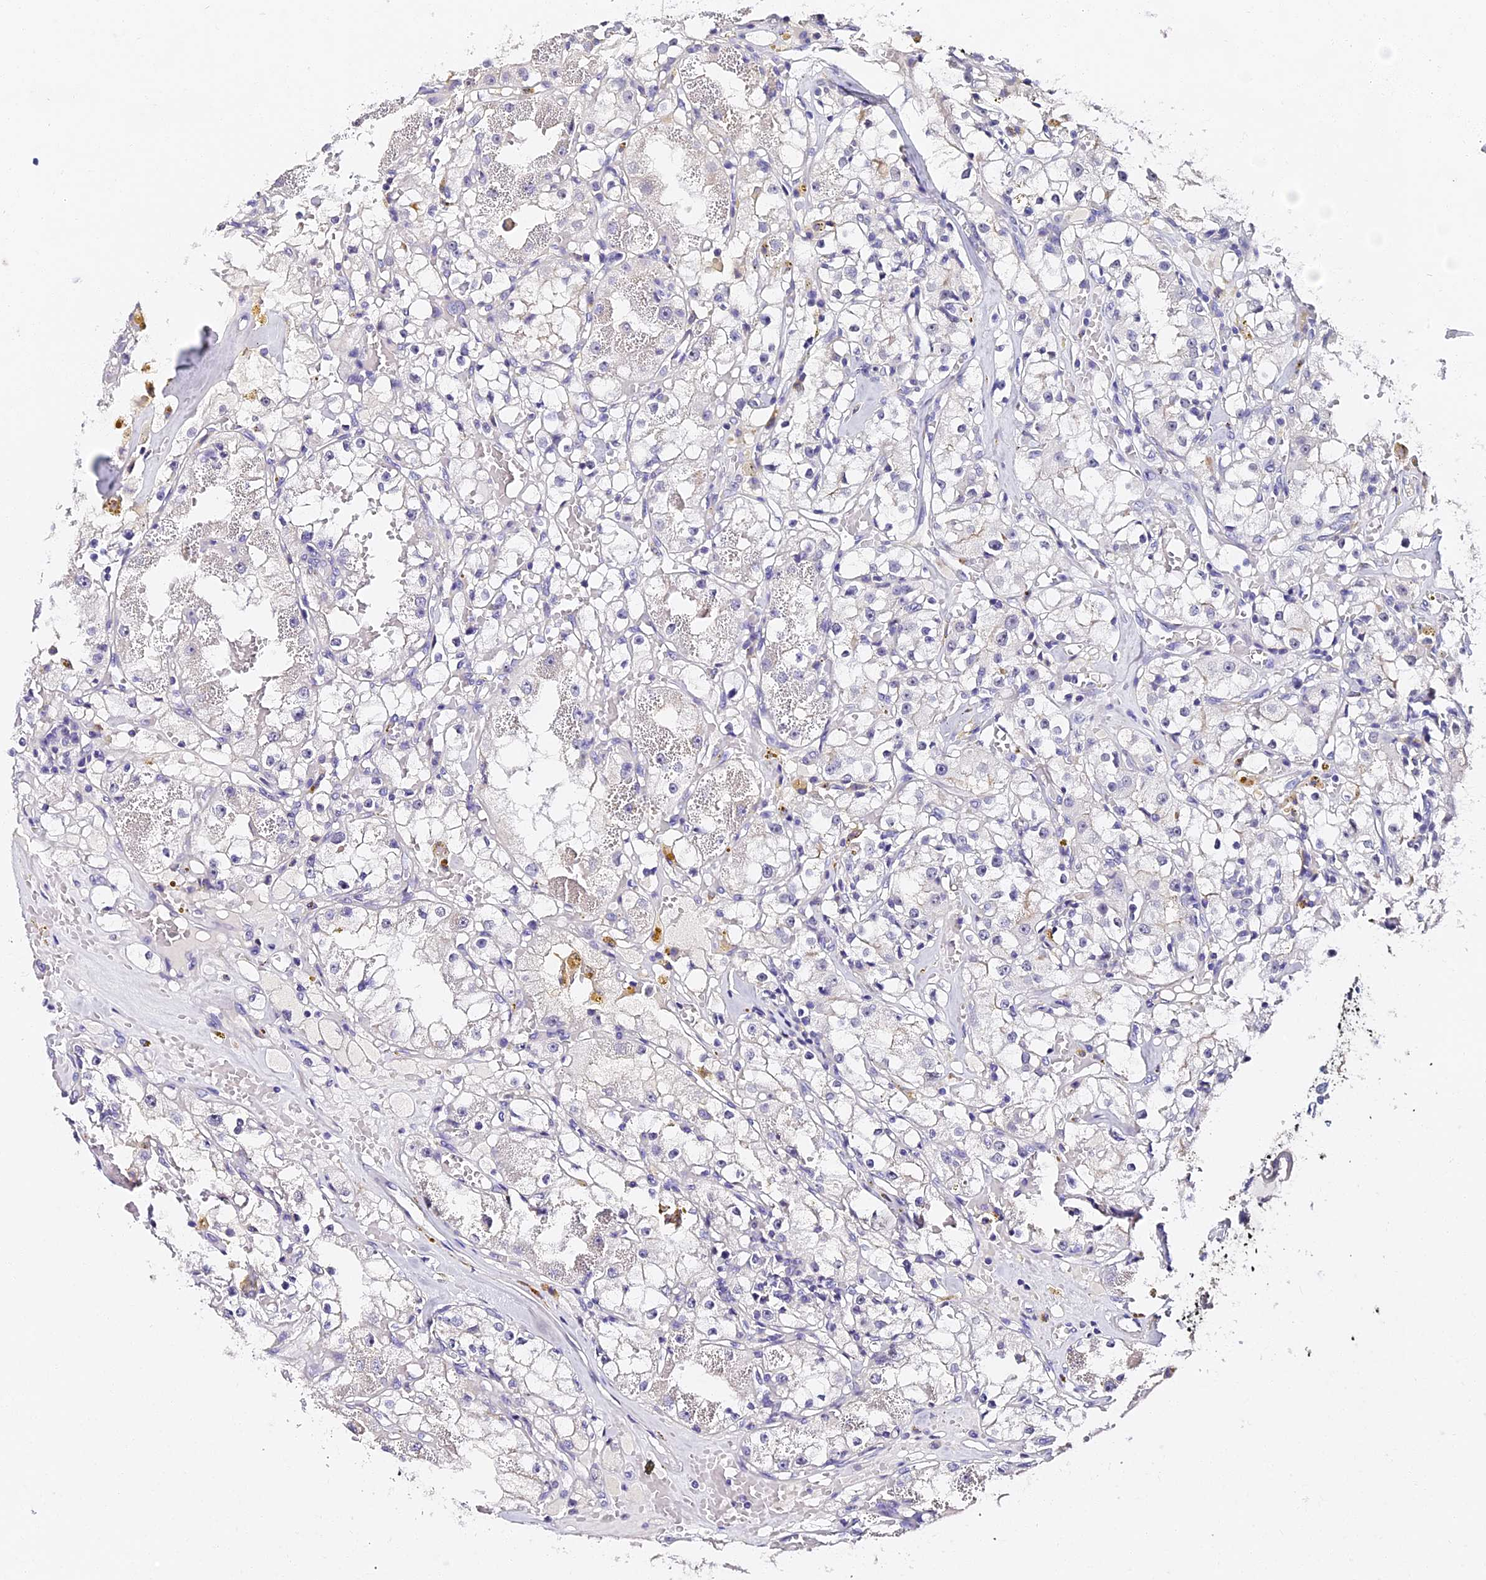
{"staining": {"intensity": "negative", "quantity": "none", "location": "none"}, "tissue": "renal cancer", "cell_type": "Tumor cells", "image_type": "cancer", "snomed": [{"axis": "morphology", "description": "Adenocarcinoma, NOS"}, {"axis": "topography", "description": "Kidney"}], "caption": "Immunohistochemistry photomicrograph of neoplastic tissue: human adenocarcinoma (renal) stained with DAB (3,3'-diaminobenzidine) demonstrates no significant protein positivity in tumor cells.", "gene": "VPS33B", "patient": {"sex": "male", "age": 56}}